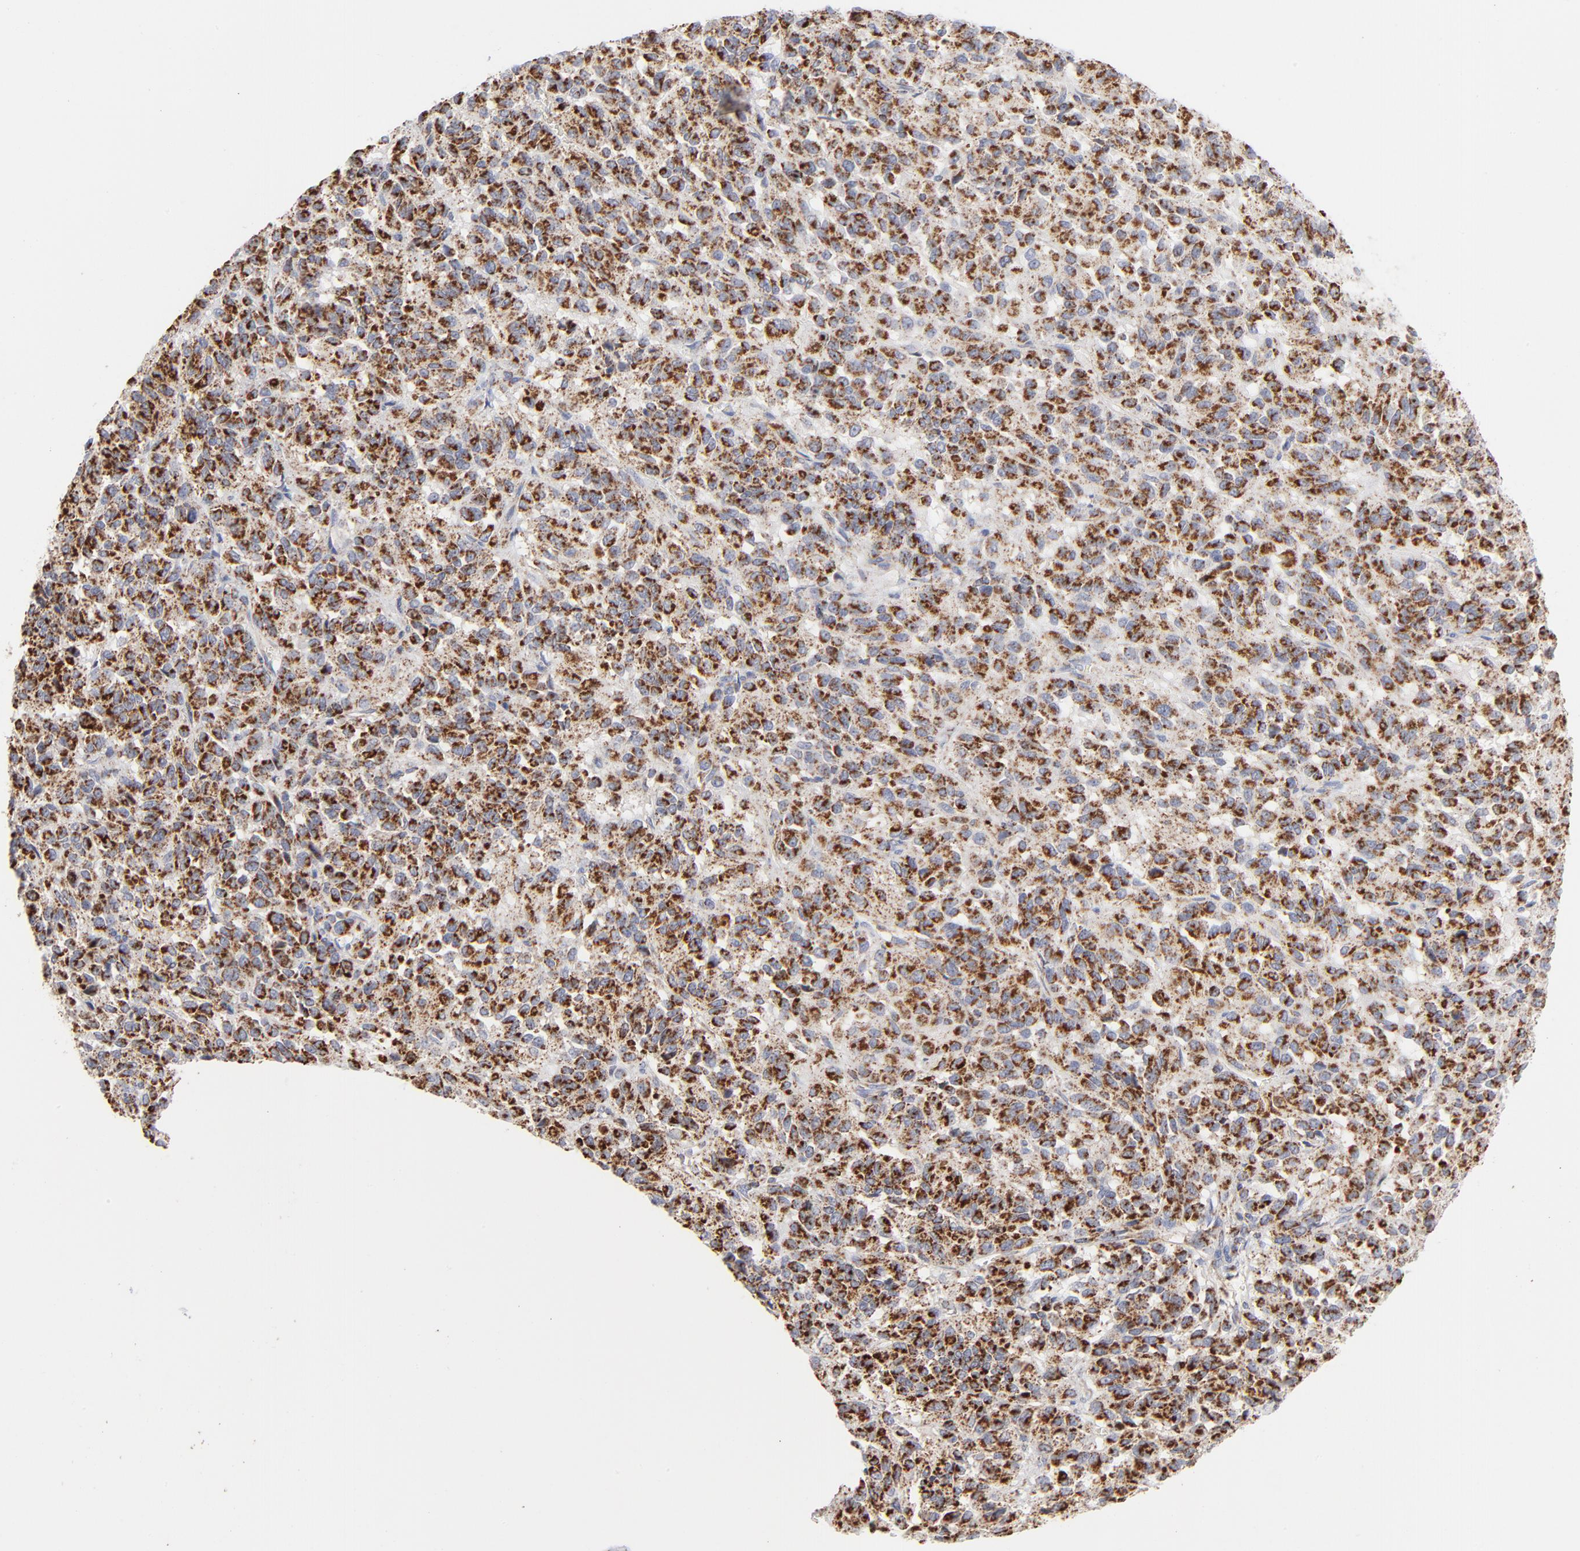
{"staining": {"intensity": "strong", "quantity": ">75%", "location": "cytoplasmic/membranous"}, "tissue": "melanoma", "cell_type": "Tumor cells", "image_type": "cancer", "snomed": [{"axis": "morphology", "description": "Malignant melanoma, Metastatic site"}, {"axis": "topography", "description": "Lung"}], "caption": "Malignant melanoma (metastatic site) stained with a brown dye displays strong cytoplasmic/membranous positive staining in about >75% of tumor cells.", "gene": "ASB3", "patient": {"sex": "male", "age": 64}}